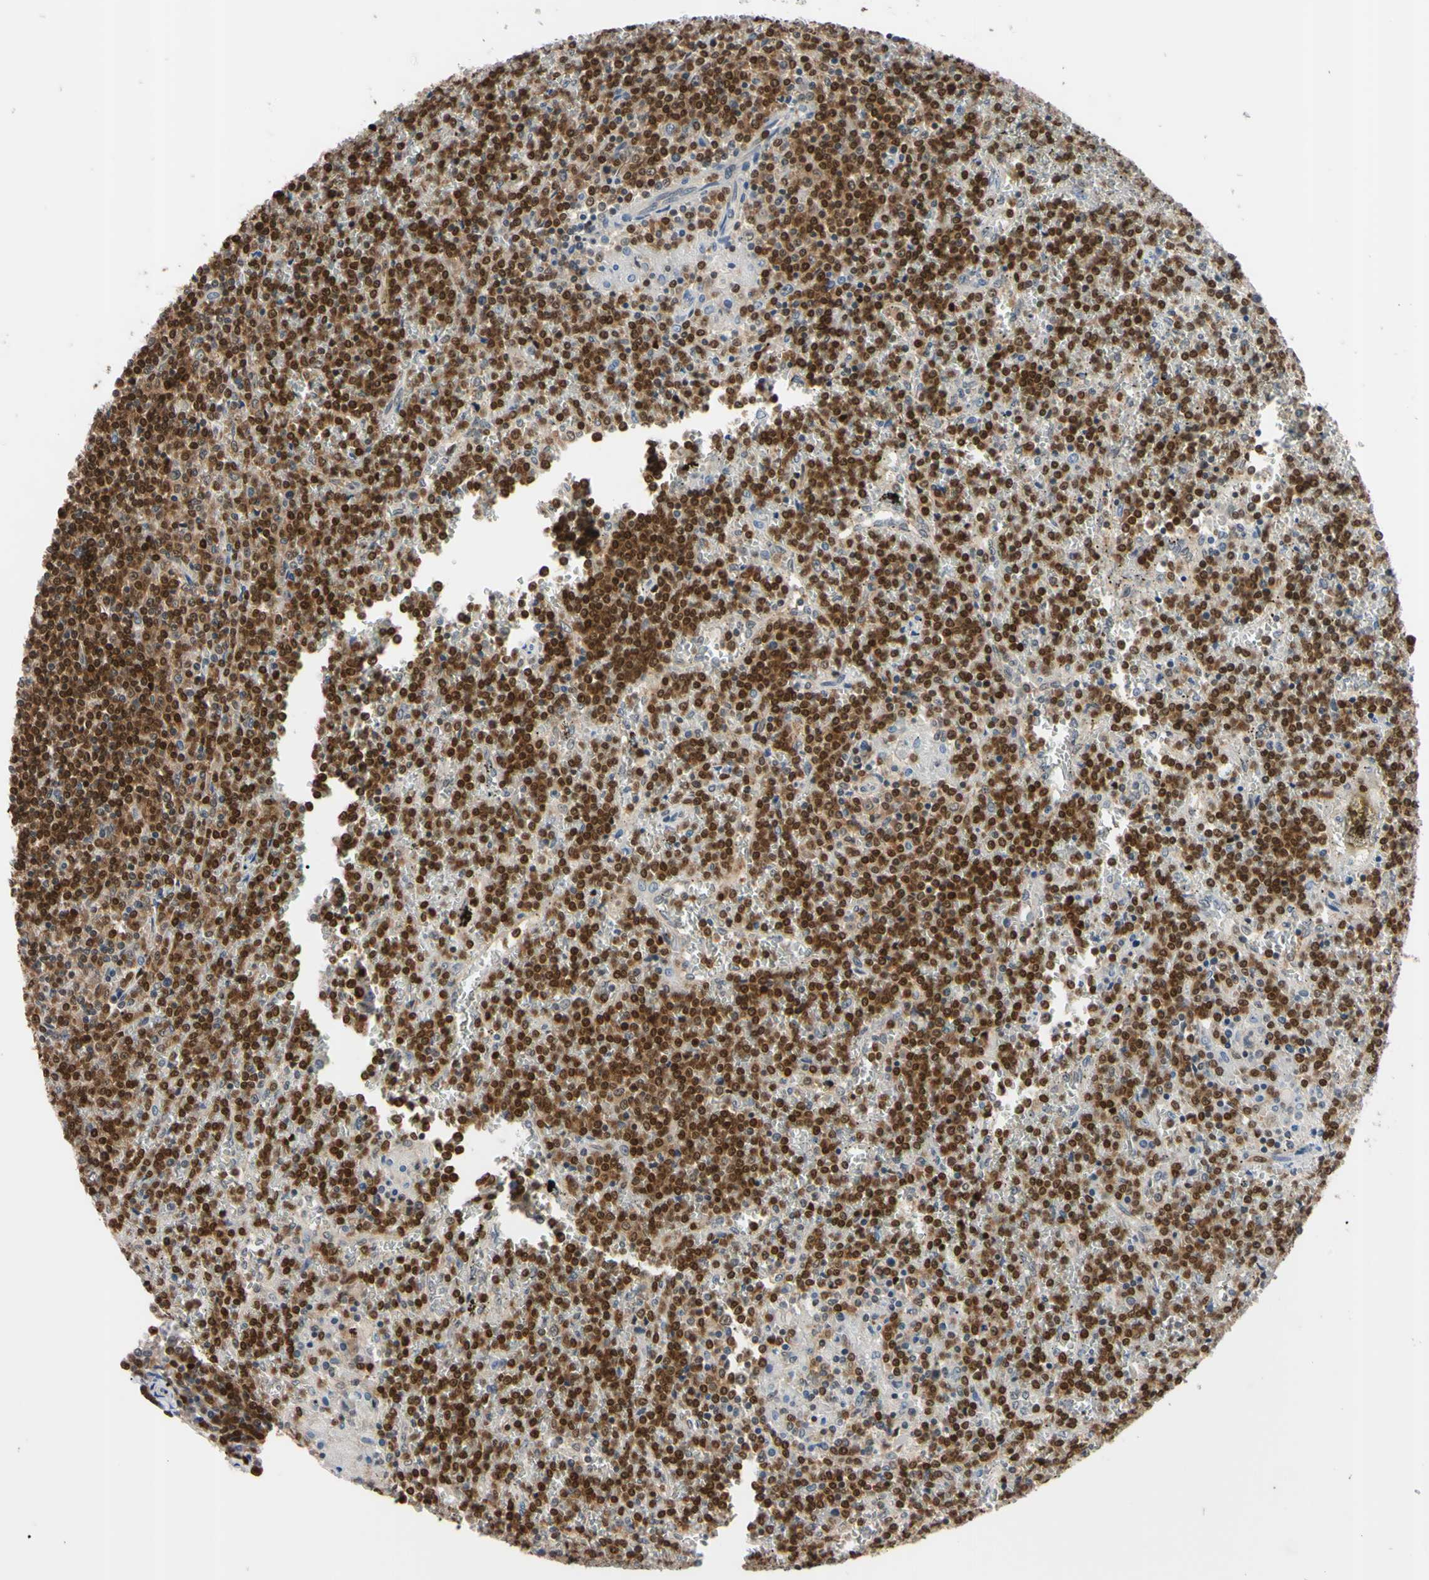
{"staining": {"intensity": "strong", "quantity": ">75%", "location": "nuclear"}, "tissue": "lymphoma", "cell_type": "Tumor cells", "image_type": "cancer", "snomed": [{"axis": "morphology", "description": "Malignant lymphoma, non-Hodgkin's type, Low grade"}, {"axis": "topography", "description": "Spleen"}], "caption": "Lymphoma was stained to show a protein in brown. There is high levels of strong nuclear staining in about >75% of tumor cells.", "gene": "UBE2I", "patient": {"sex": "female", "age": 19}}